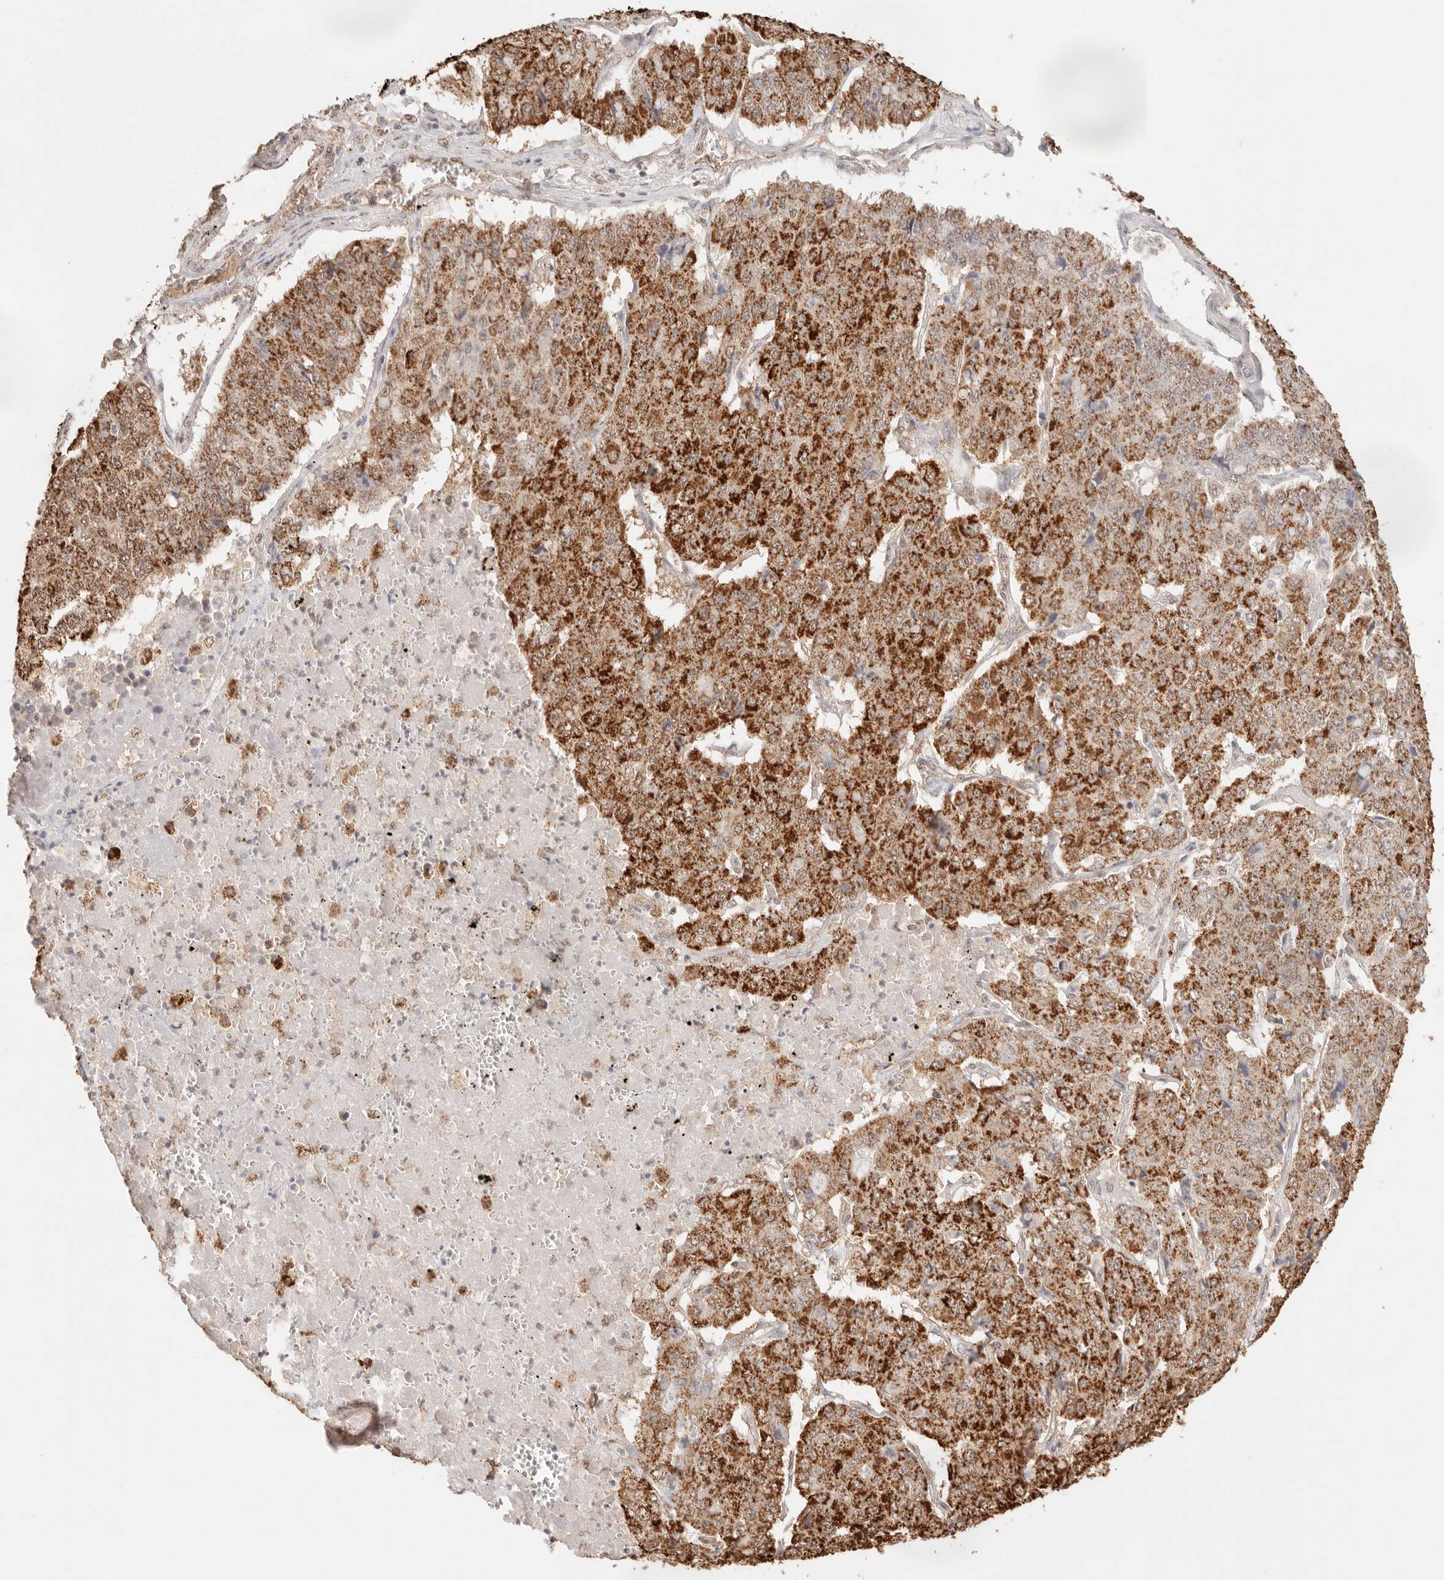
{"staining": {"intensity": "strong", "quantity": "25%-75%", "location": "cytoplasmic/membranous"}, "tissue": "pancreatic cancer", "cell_type": "Tumor cells", "image_type": "cancer", "snomed": [{"axis": "morphology", "description": "Adenocarcinoma, NOS"}, {"axis": "topography", "description": "Pancreas"}], "caption": "Pancreatic cancer tissue demonstrates strong cytoplasmic/membranous expression in approximately 25%-75% of tumor cells, visualized by immunohistochemistry. Nuclei are stained in blue.", "gene": "IL1R2", "patient": {"sex": "male", "age": 50}}